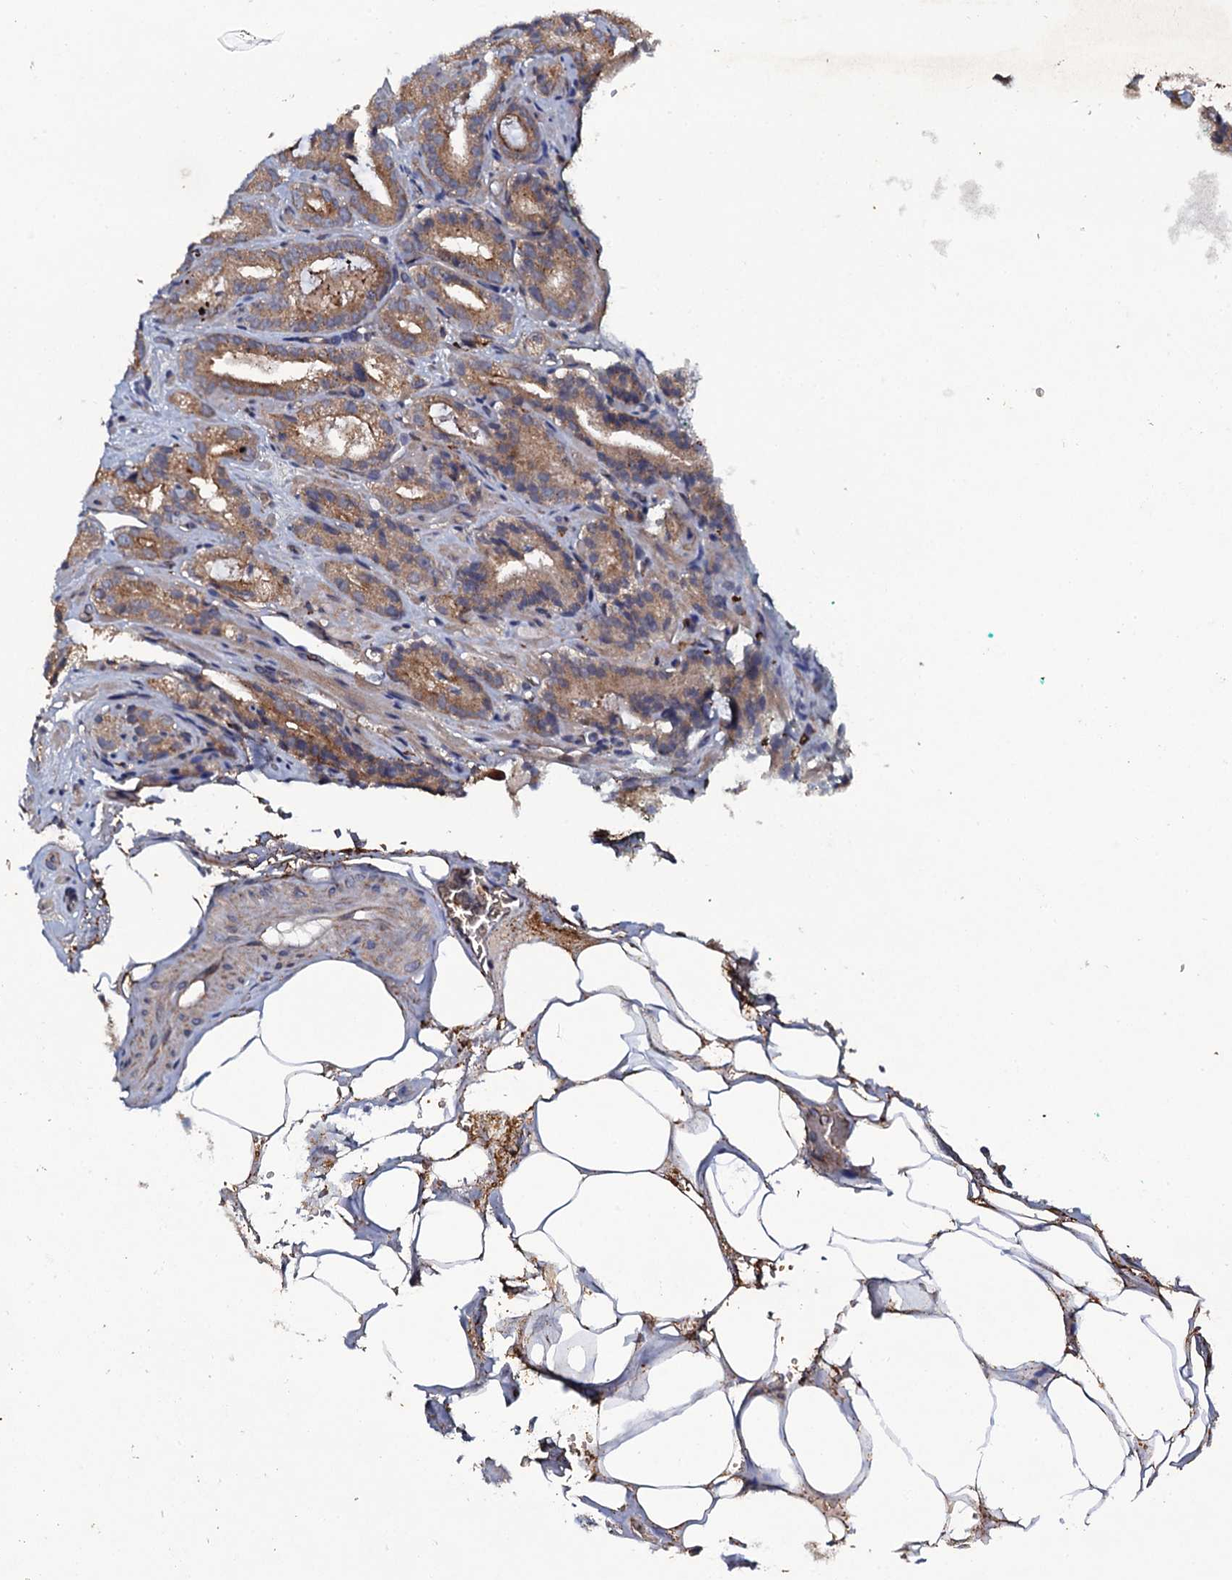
{"staining": {"intensity": "moderate", "quantity": ">75%", "location": "cytoplasmic/membranous"}, "tissue": "prostate cancer", "cell_type": "Tumor cells", "image_type": "cancer", "snomed": [{"axis": "morphology", "description": "Adenocarcinoma, High grade"}, {"axis": "topography", "description": "Prostate"}], "caption": "A photomicrograph of prostate high-grade adenocarcinoma stained for a protein displays moderate cytoplasmic/membranous brown staining in tumor cells. (DAB (3,3'-diaminobenzidine) = brown stain, brightfield microscopy at high magnification).", "gene": "LRRC28", "patient": {"sex": "male", "age": 57}}